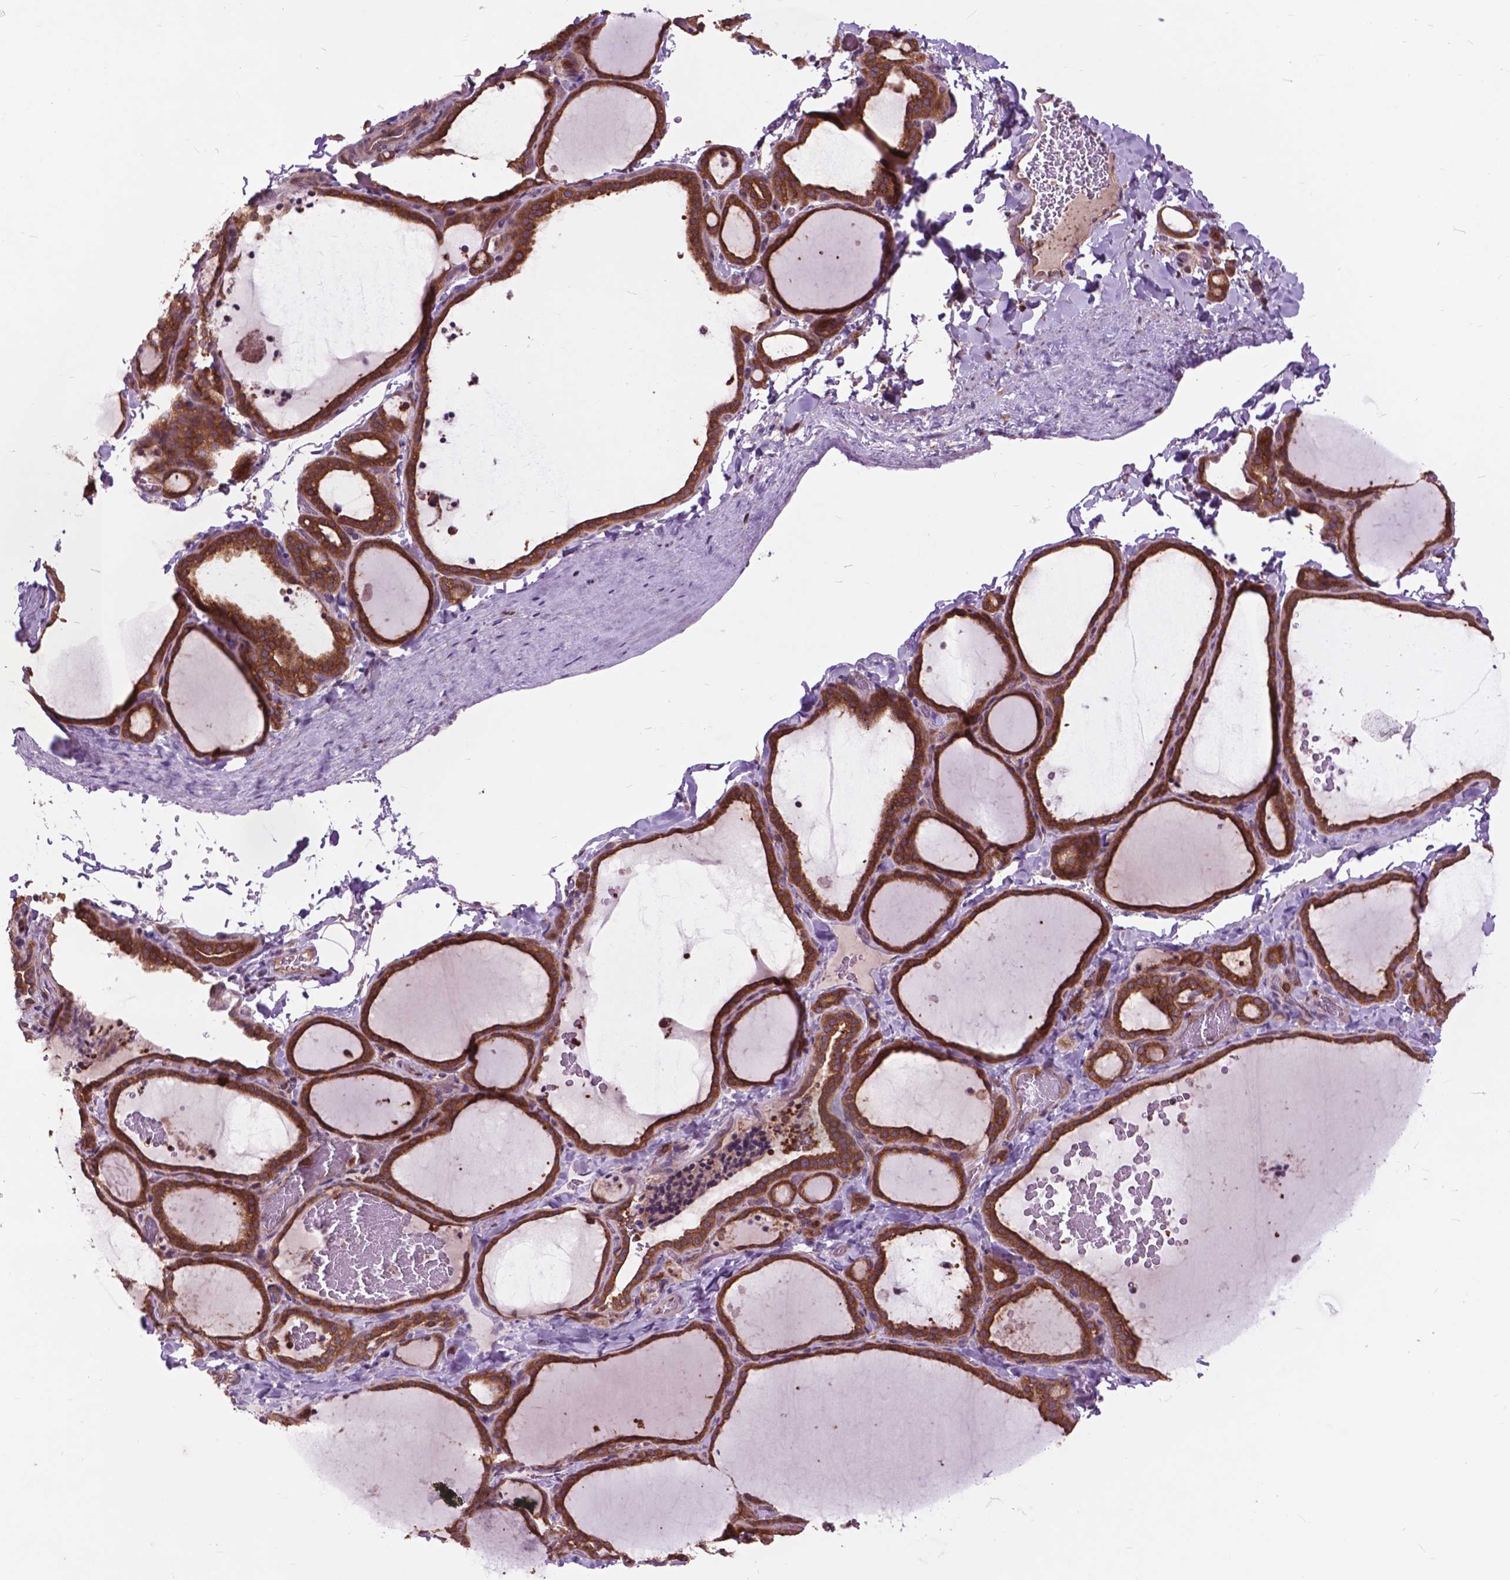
{"staining": {"intensity": "strong", "quantity": ">75%", "location": "cytoplasmic/membranous"}, "tissue": "thyroid gland", "cell_type": "Glandular cells", "image_type": "normal", "snomed": [{"axis": "morphology", "description": "Normal tissue, NOS"}, {"axis": "topography", "description": "Thyroid gland"}], "caption": "Glandular cells show high levels of strong cytoplasmic/membranous expression in approximately >75% of cells in unremarkable human thyroid gland. Using DAB (brown) and hematoxylin (blue) stains, captured at high magnification using brightfield microscopy.", "gene": "ARAF", "patient": {"sex": "female", "age": 22}}